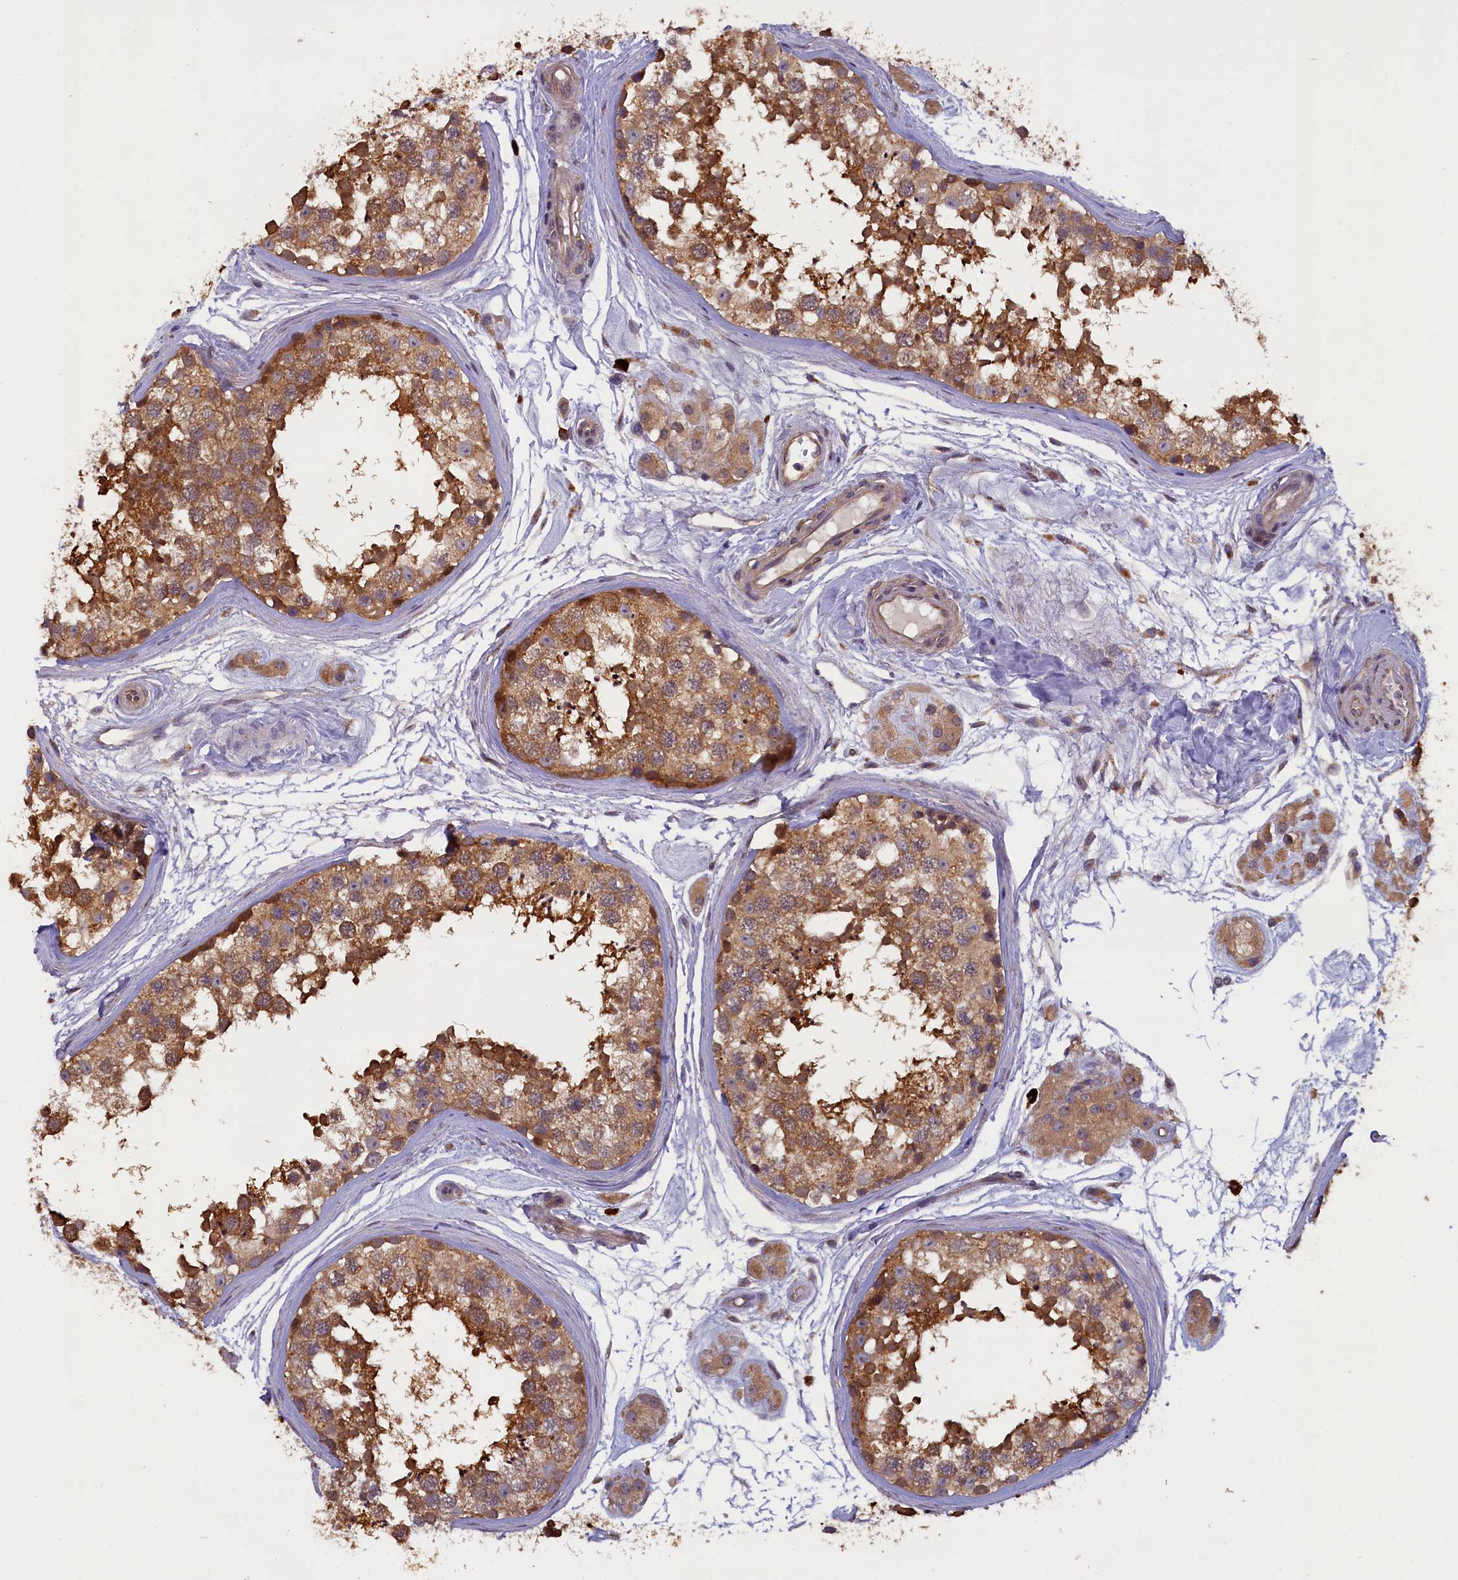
{"staining": {"intensity": "moderate", "quantity": ">75%", "location": "cytoplasmic/membranous"}, "tissue": "testis", "cell_type": "Cells in seminiferous ducts", "image_type": "normal", "snomed": [{"axis": "morphology", "description": "Normal tissue, NOS"}, {"axis": "topography", "description": "Testis"}], "caption": "This micrograph exhibits IHC staining of unremarkable testis, with medium moderate cytoplasmic/membranous expression in approximately >75% of cells in seminiferous ducts.", "gene": "CCDC9B", "patient": {"sex": "male", "age": 56}}